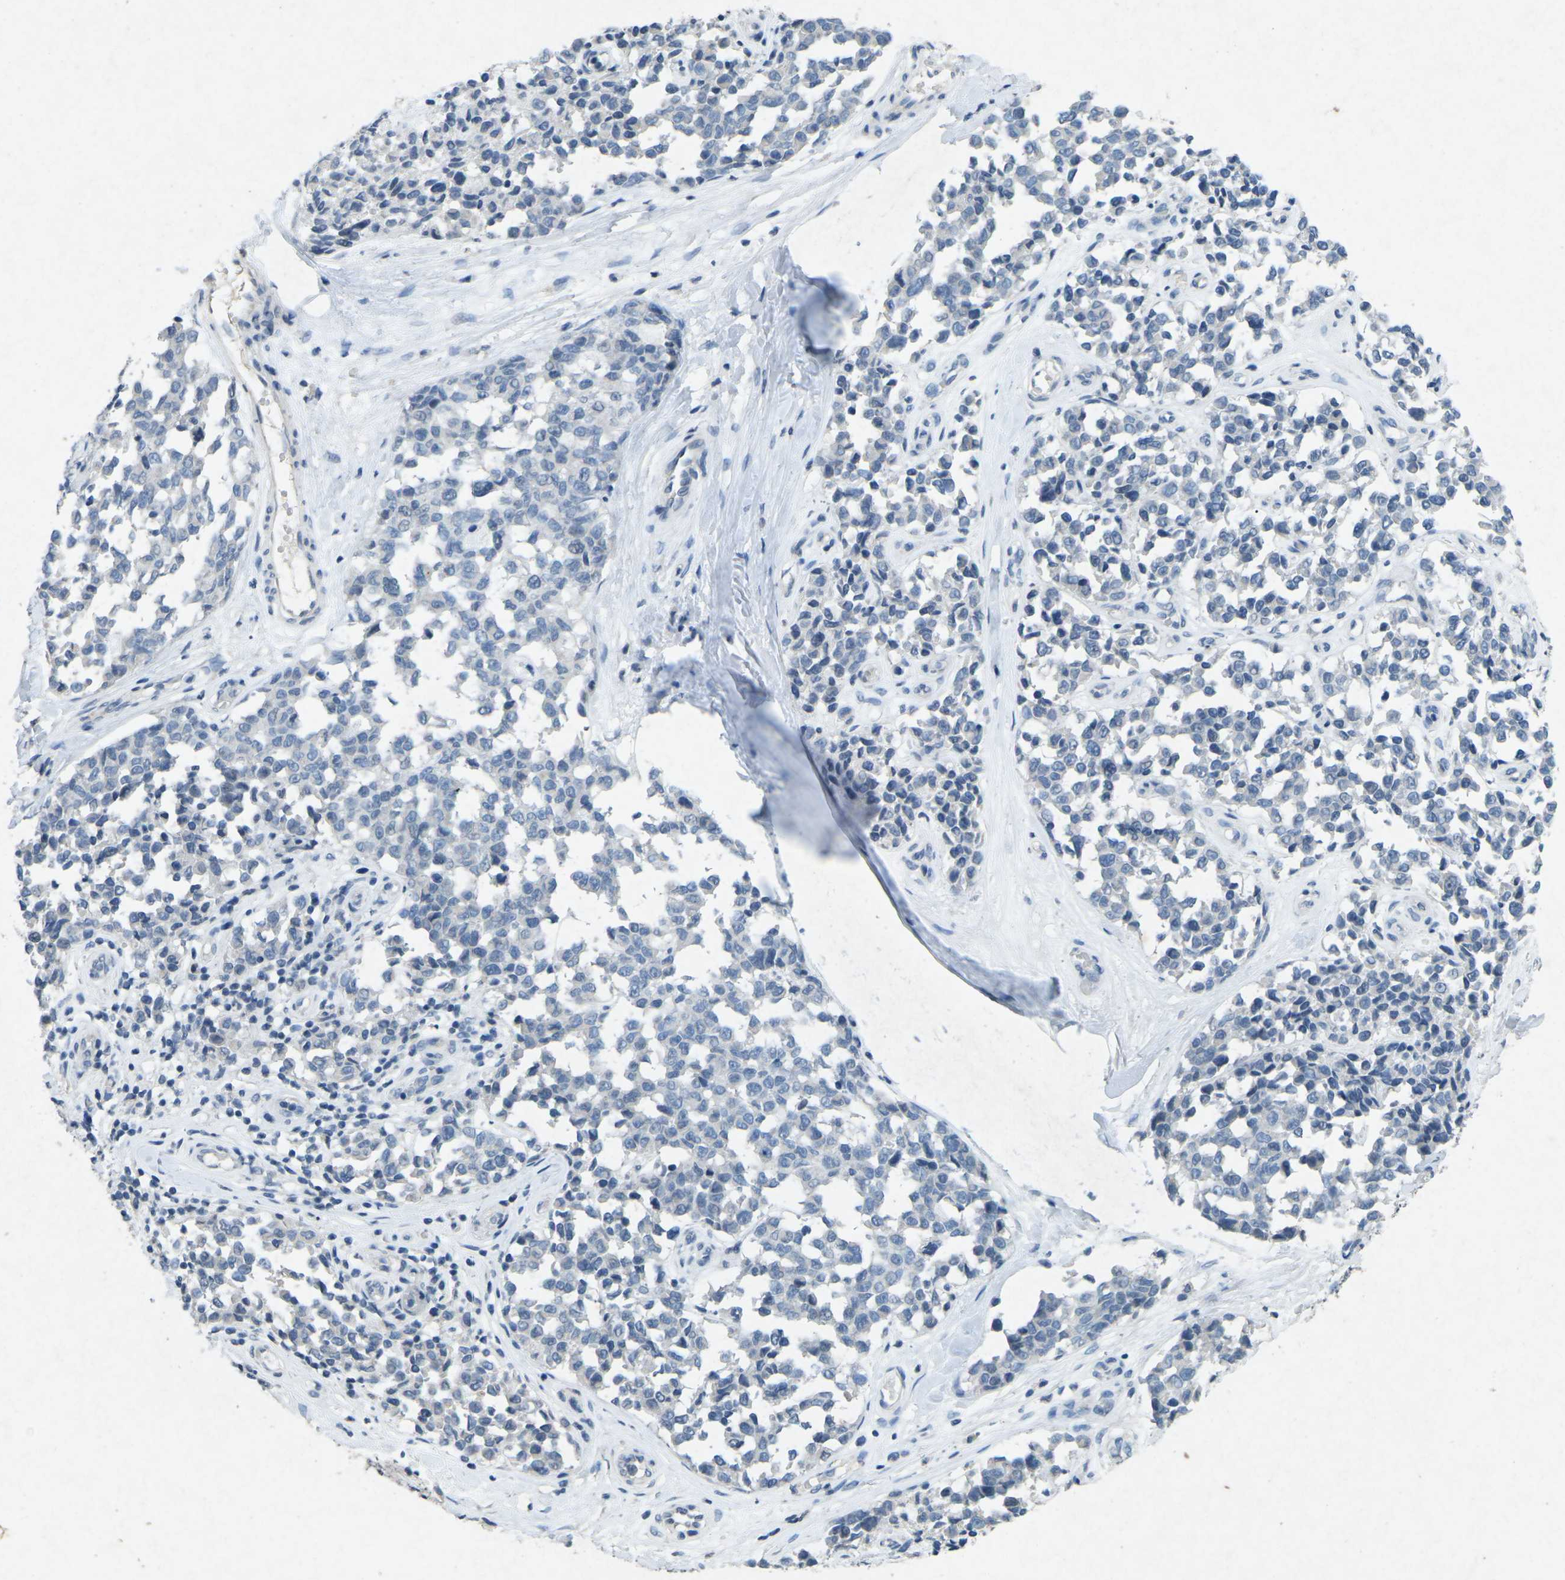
{"staining": {"intensity": "negative", "quantity": "none", "location": "none"}, "tissue": "melanoma", "cell_type": "Tumor cells", "image_type": "cancer", "snomed": [{"axis": "morphology", "description": "Malignant melanoma, NOS"}, {"axis": "topography", "description": "Skin"}], "caption": "High power microscopy micrograph of an immunohistochemistry (IHC) micrograph of melanoma, revealing no significant staining in tumor cells. Nuclei are stained in blue.", "gene": "A1BG", "patient": {"sex": "female", "age": 64}}